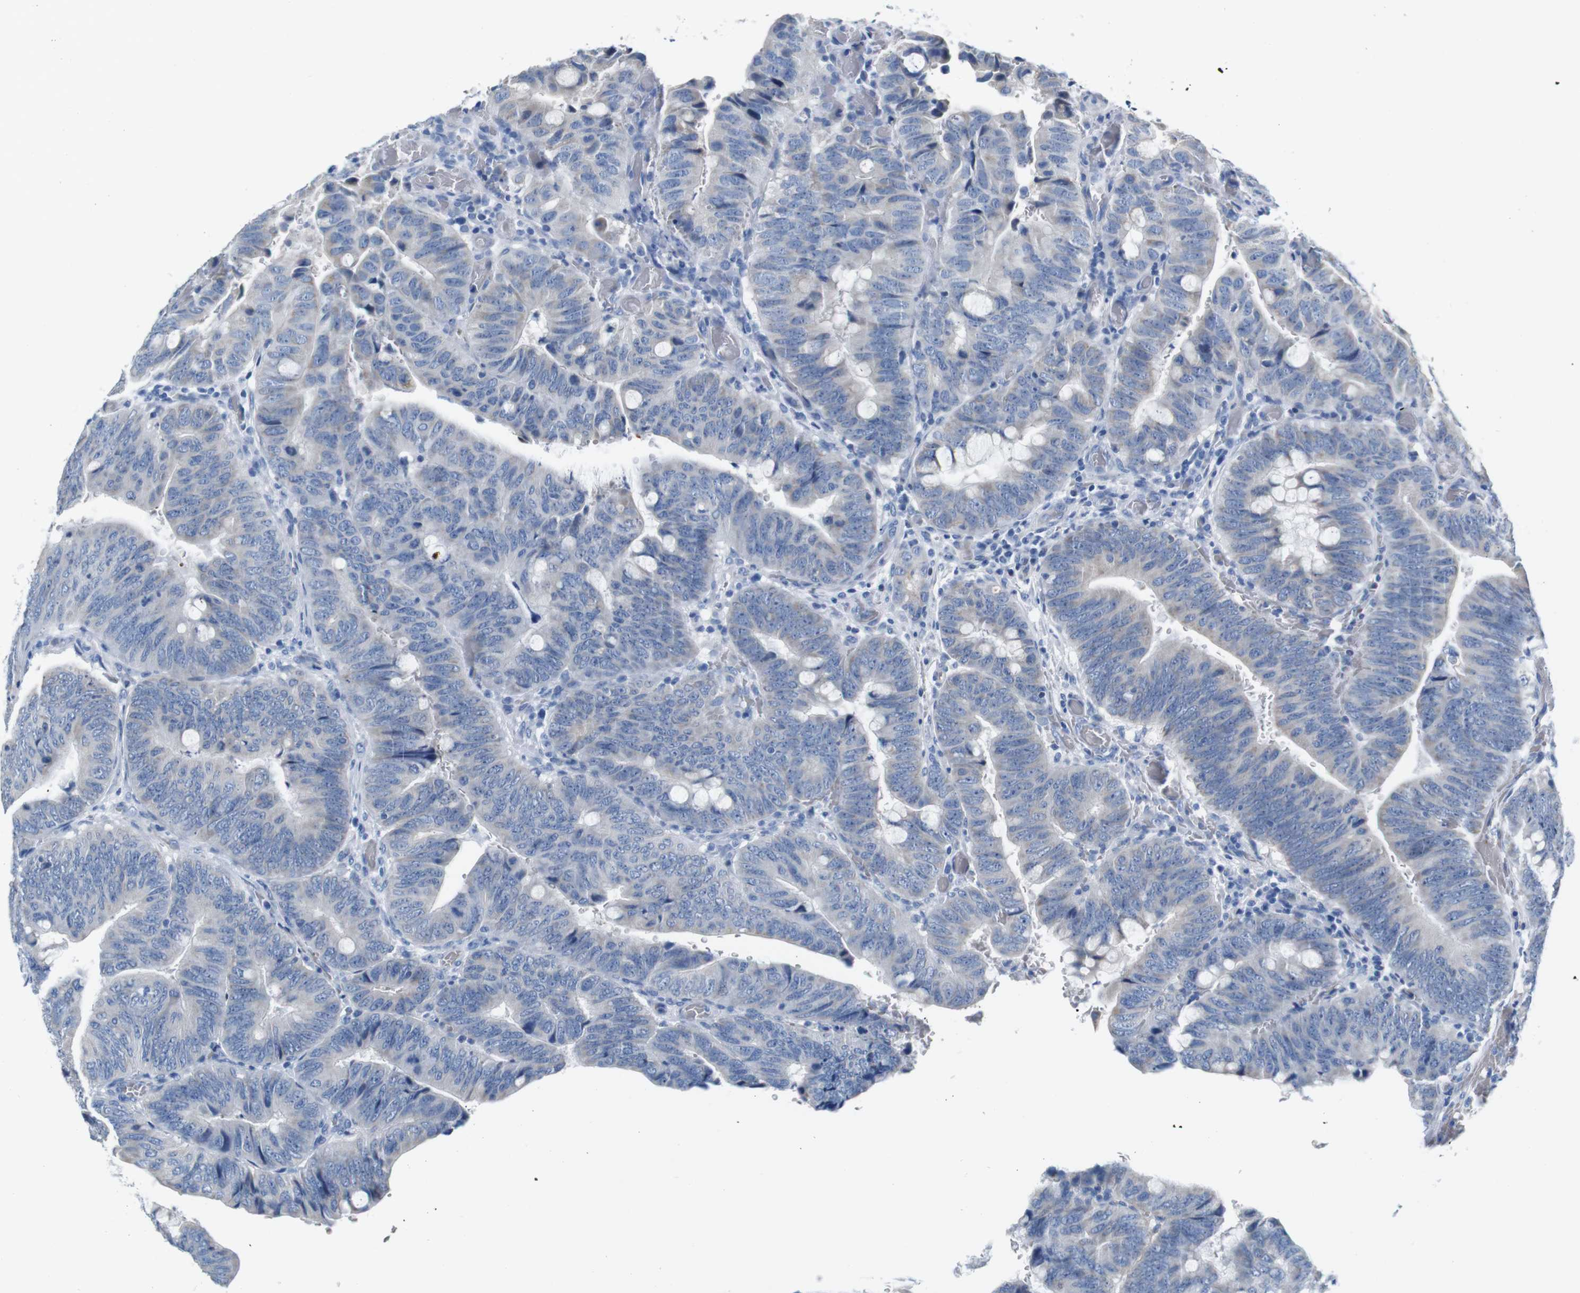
{"staining": {"intensity": "negative", "quantity": "none", "location": "none"}, "tissue": "colorectal cancer", "cell_type": "Tumor cells", "image_type": "cancer", "snomed": [{"axis": "morphology", "description": "Normal tissue, NOS"}, {"axis": "morphology", "description": "Adenocarcinoma, NOS"}, {"axis": "topography", "description": "Rectum"}, {"axis": "topography", "description": "Peripheral nerve tissue"}], "caption": "Immunohistochemistry (IHC) histopathology image of neoplastic tissue: human colorectal cancer stained with DAB (3,3'-diaminobenzidine) reveals no significant protein positivity in tumor cells.", "gene": "IGSF8", "patient": {"sex": "male", "age": 92}}